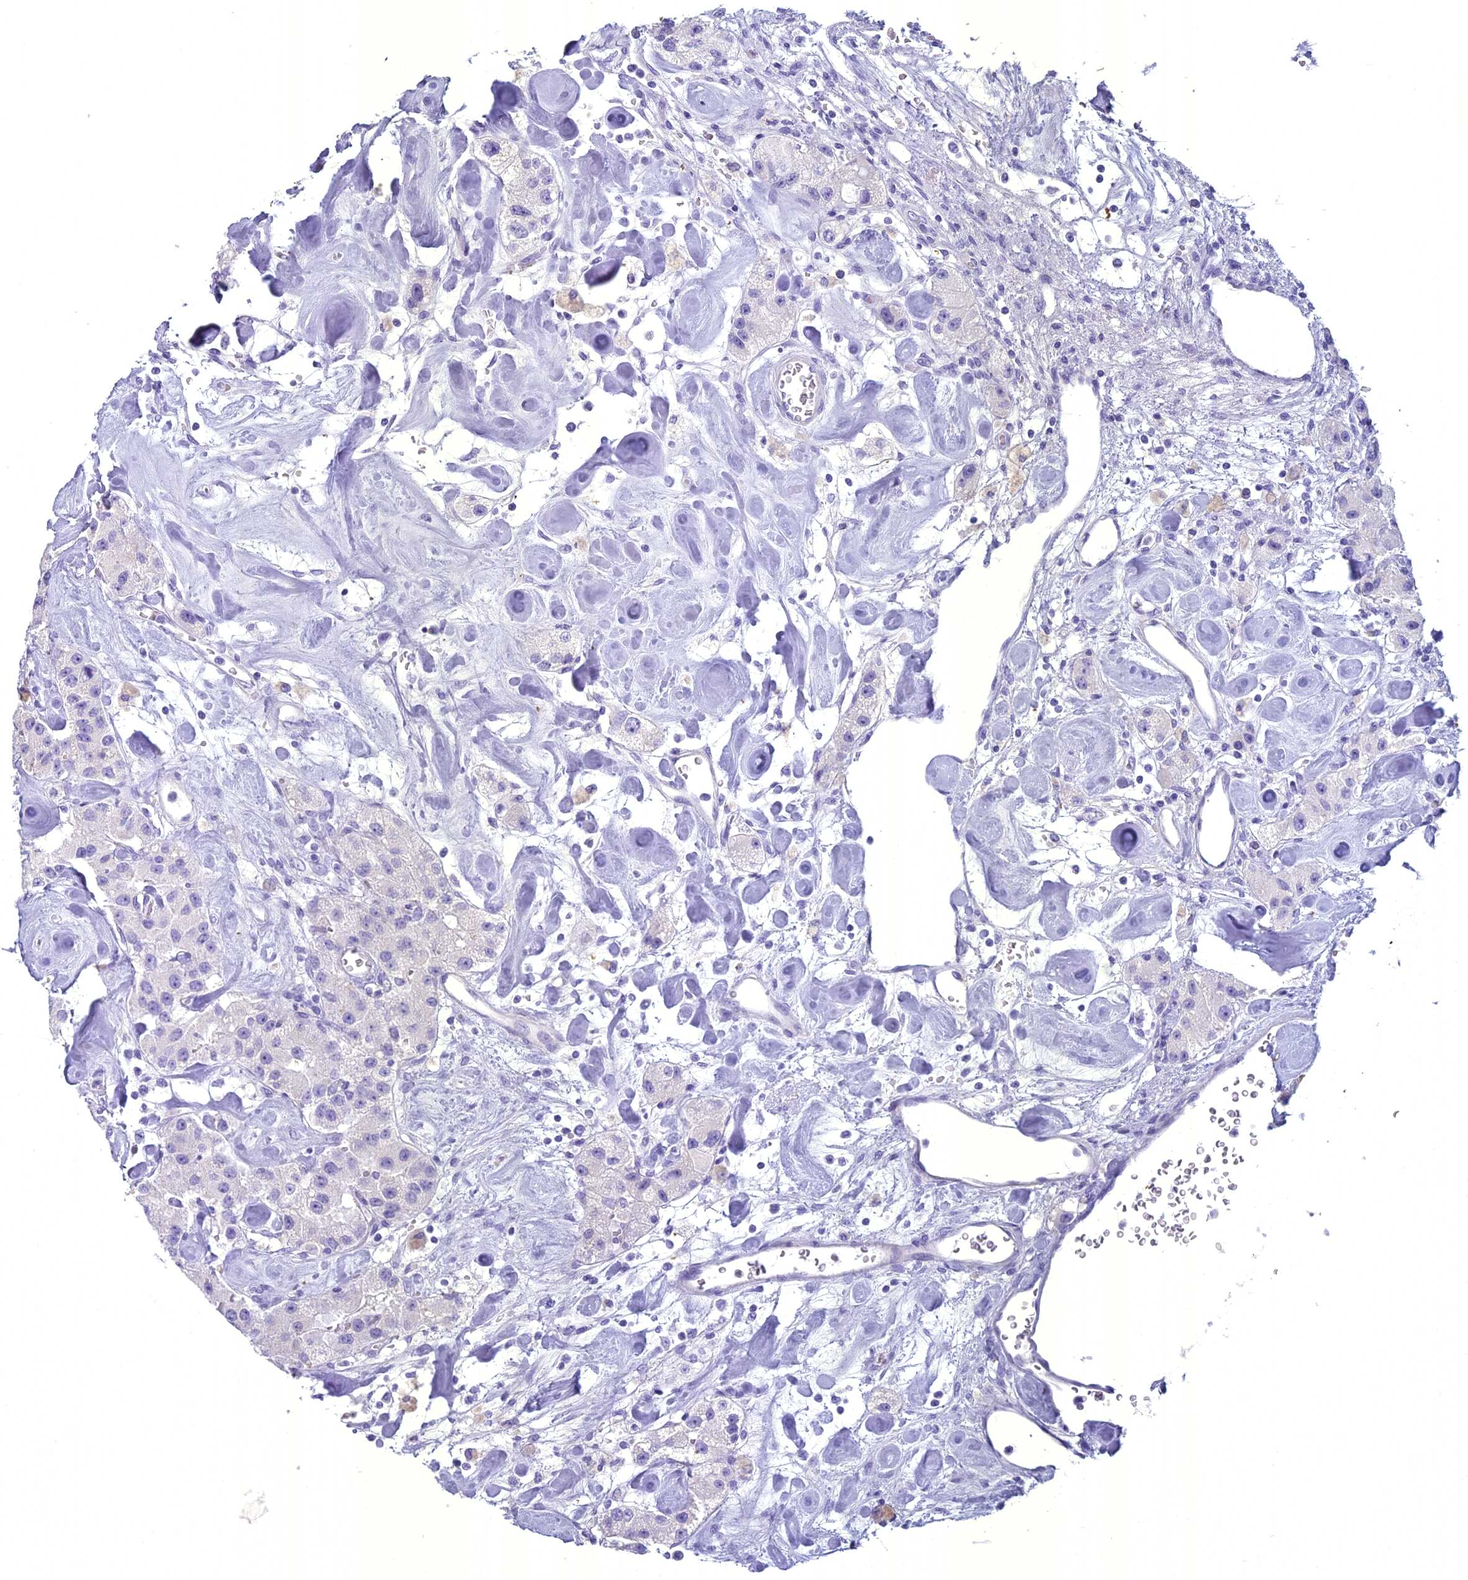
{"staining": {"intensity": "negative", "quantity": "none", "location": "none"}, "tissue": "carcinoid", "cell_type": "Tumor cells", "image_type": "cancer", "snomed": [{"axis": "morphology", "description": "Carcinoid, malignant, NOS"}, {"axis": "topography", "description": "Pancreas"}], "caption": "Carcinoid was stained to show a protein in brown. There is no significant positivity in tumor cells.", "gene": "UNC80", "patient": {"sex": "male", "age": 41}}